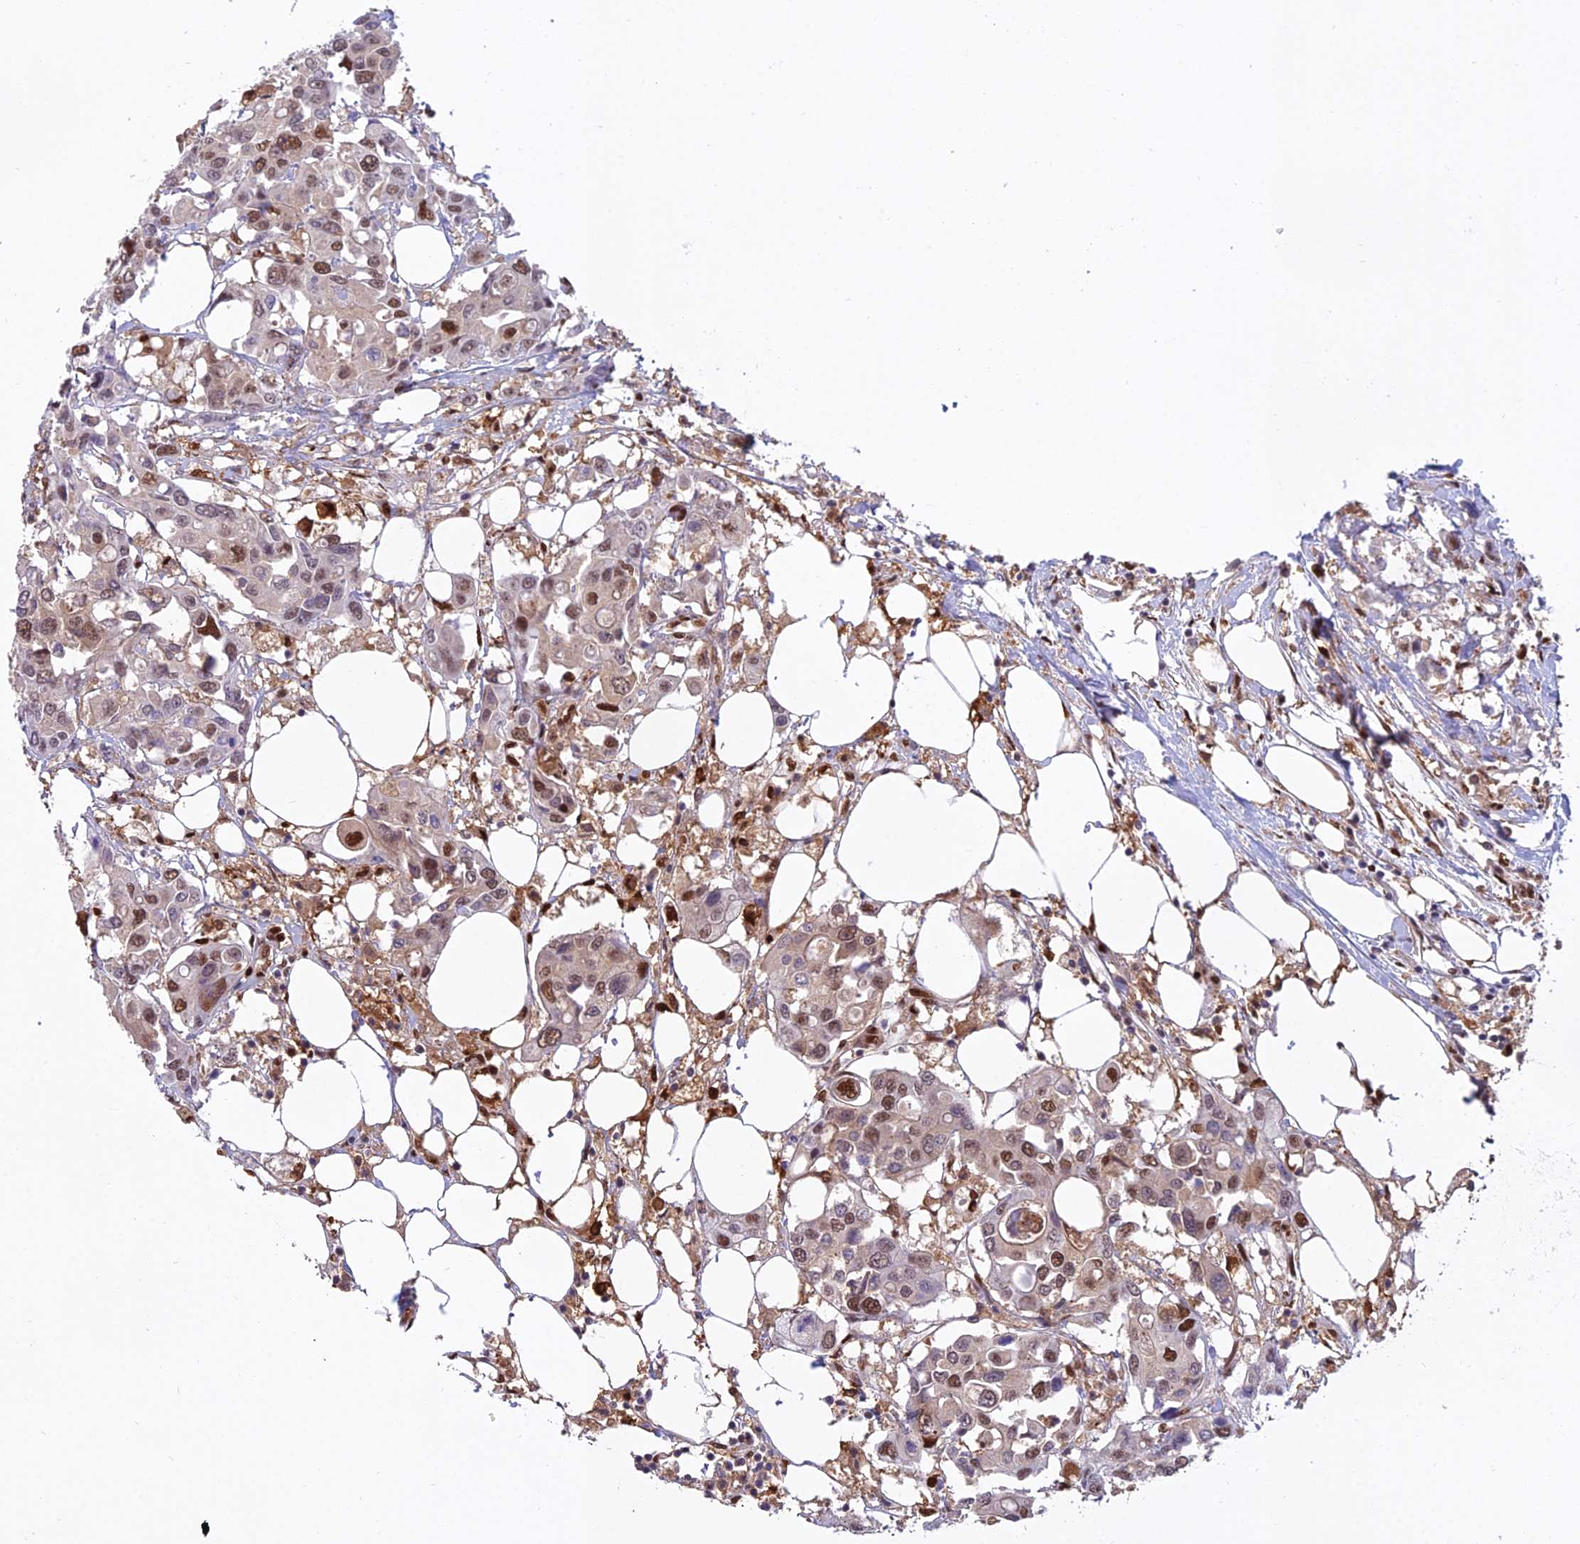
{"staining": {"intensity": "moderate", "quantity": ">75%", "location": "nuclear"}, "tissue": "colorectal cancer", "cell_type": "Tumor cells", "image_type": "cancer", "snomed": [{"axis": "morphology", "description": "Adenocarcinoma, NOS"}, {"axis": "topography", "description": "Colon"}], "caption": "IHC photomicrograph of neoplastic tissue: colorectal cancer (adenocarcinoma) stained using immunohistochemistry (IHC) demonstrates medium levels of moderate protein expression localized specifically in the nuclear of tumor cells, appearing as a nuclear brown color.", "gene": "NPEPL1", "patient": {"sex": "male", "age": 77}}